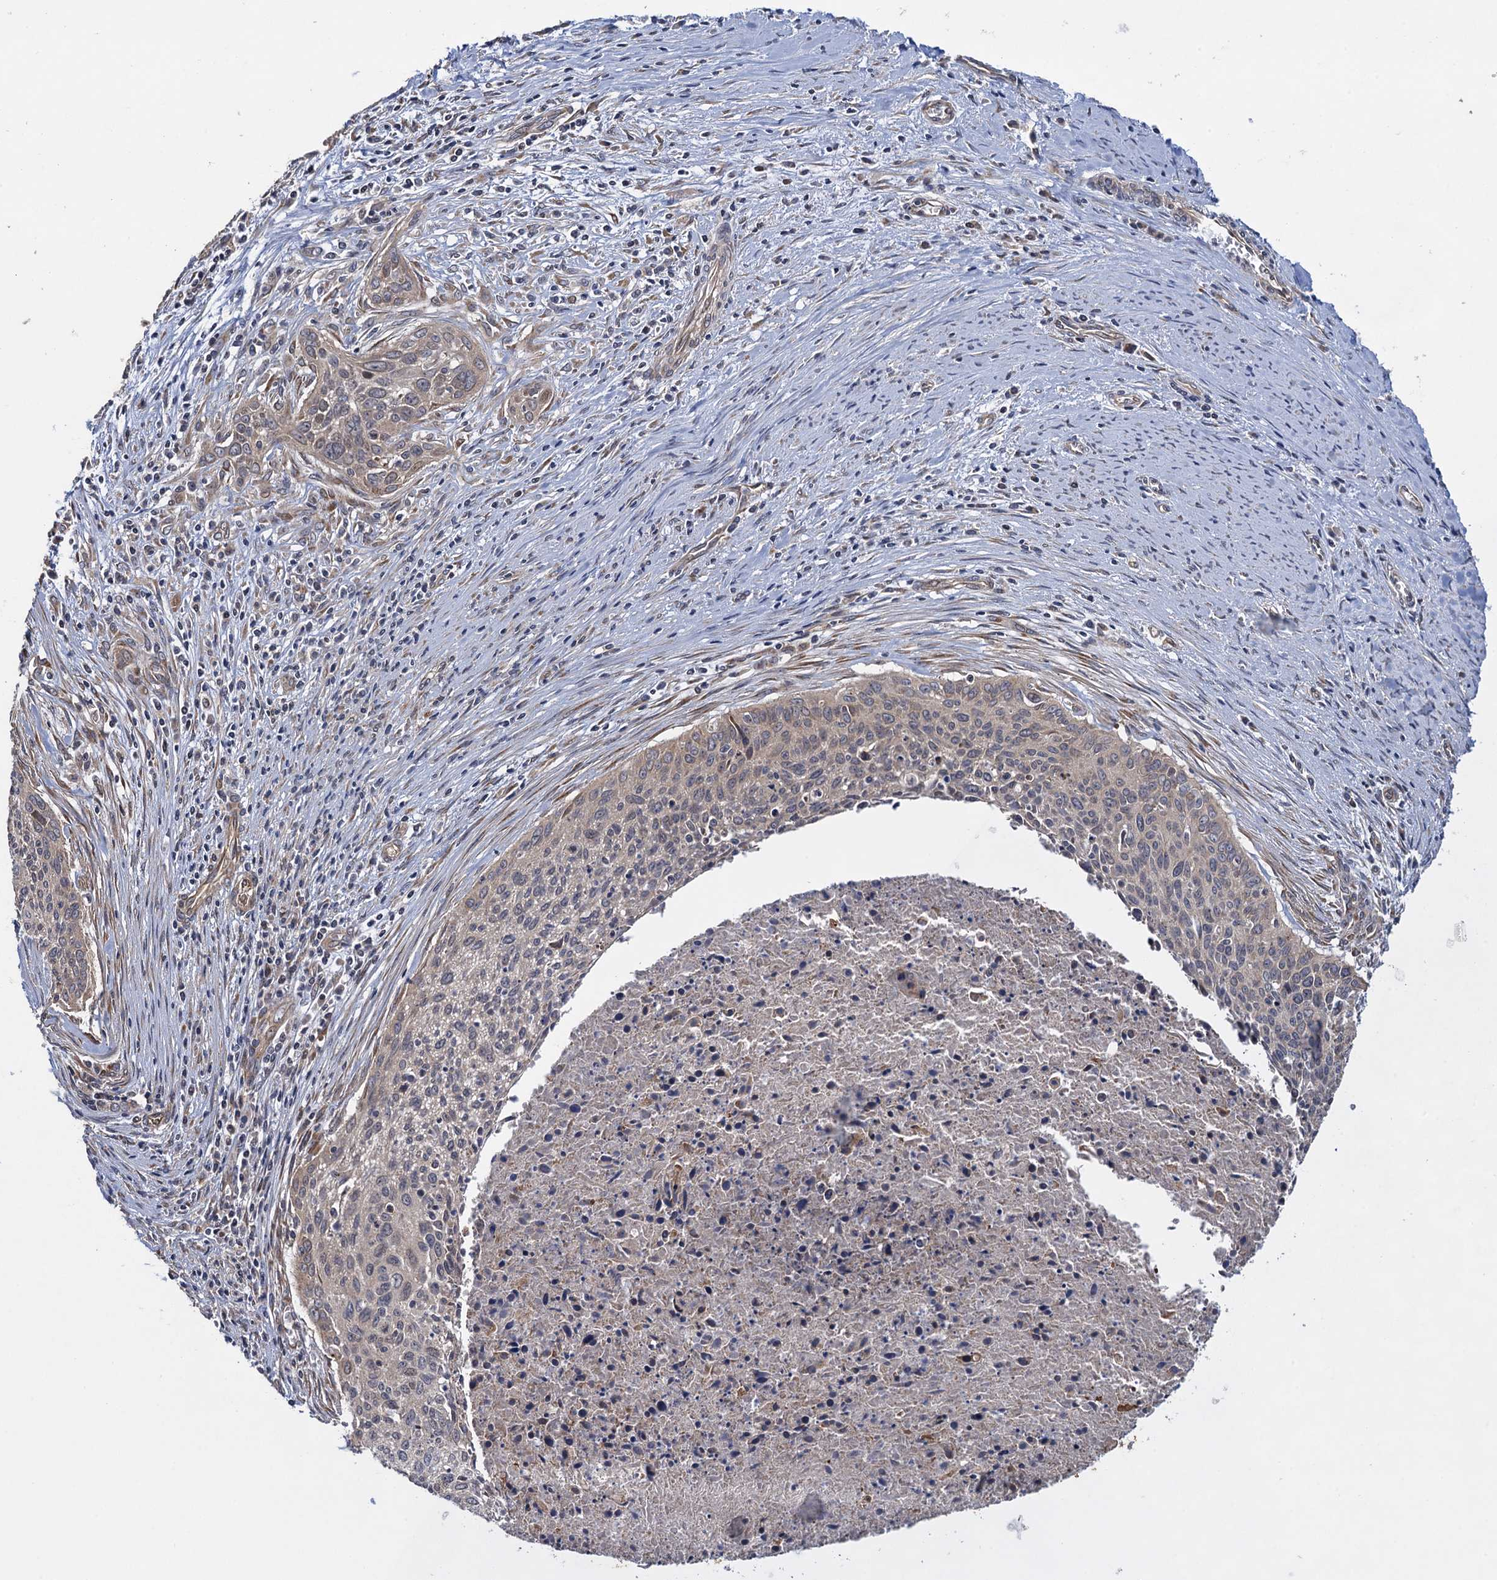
{"staining": {"intensity": "weak", "quantity": "<25%", "location": "cytoplasmic/membranous,nuclear"}, "tissue": "cervical cancer", "cell_type": "Tumor cells", "image_type": "cancer", "snomed": [{"axis": "morphology", "description": "Squamous cell carcinoma, NOS"}, {"axis": "topography", "description": "Cervix"}], "caption": "Human cervical squamous cell carcinoma stained for a protein using IHC demonstrates no staining in tumor cells.", "gene": "HAUS1", "patient": {"sex": "female", "age": 55}}